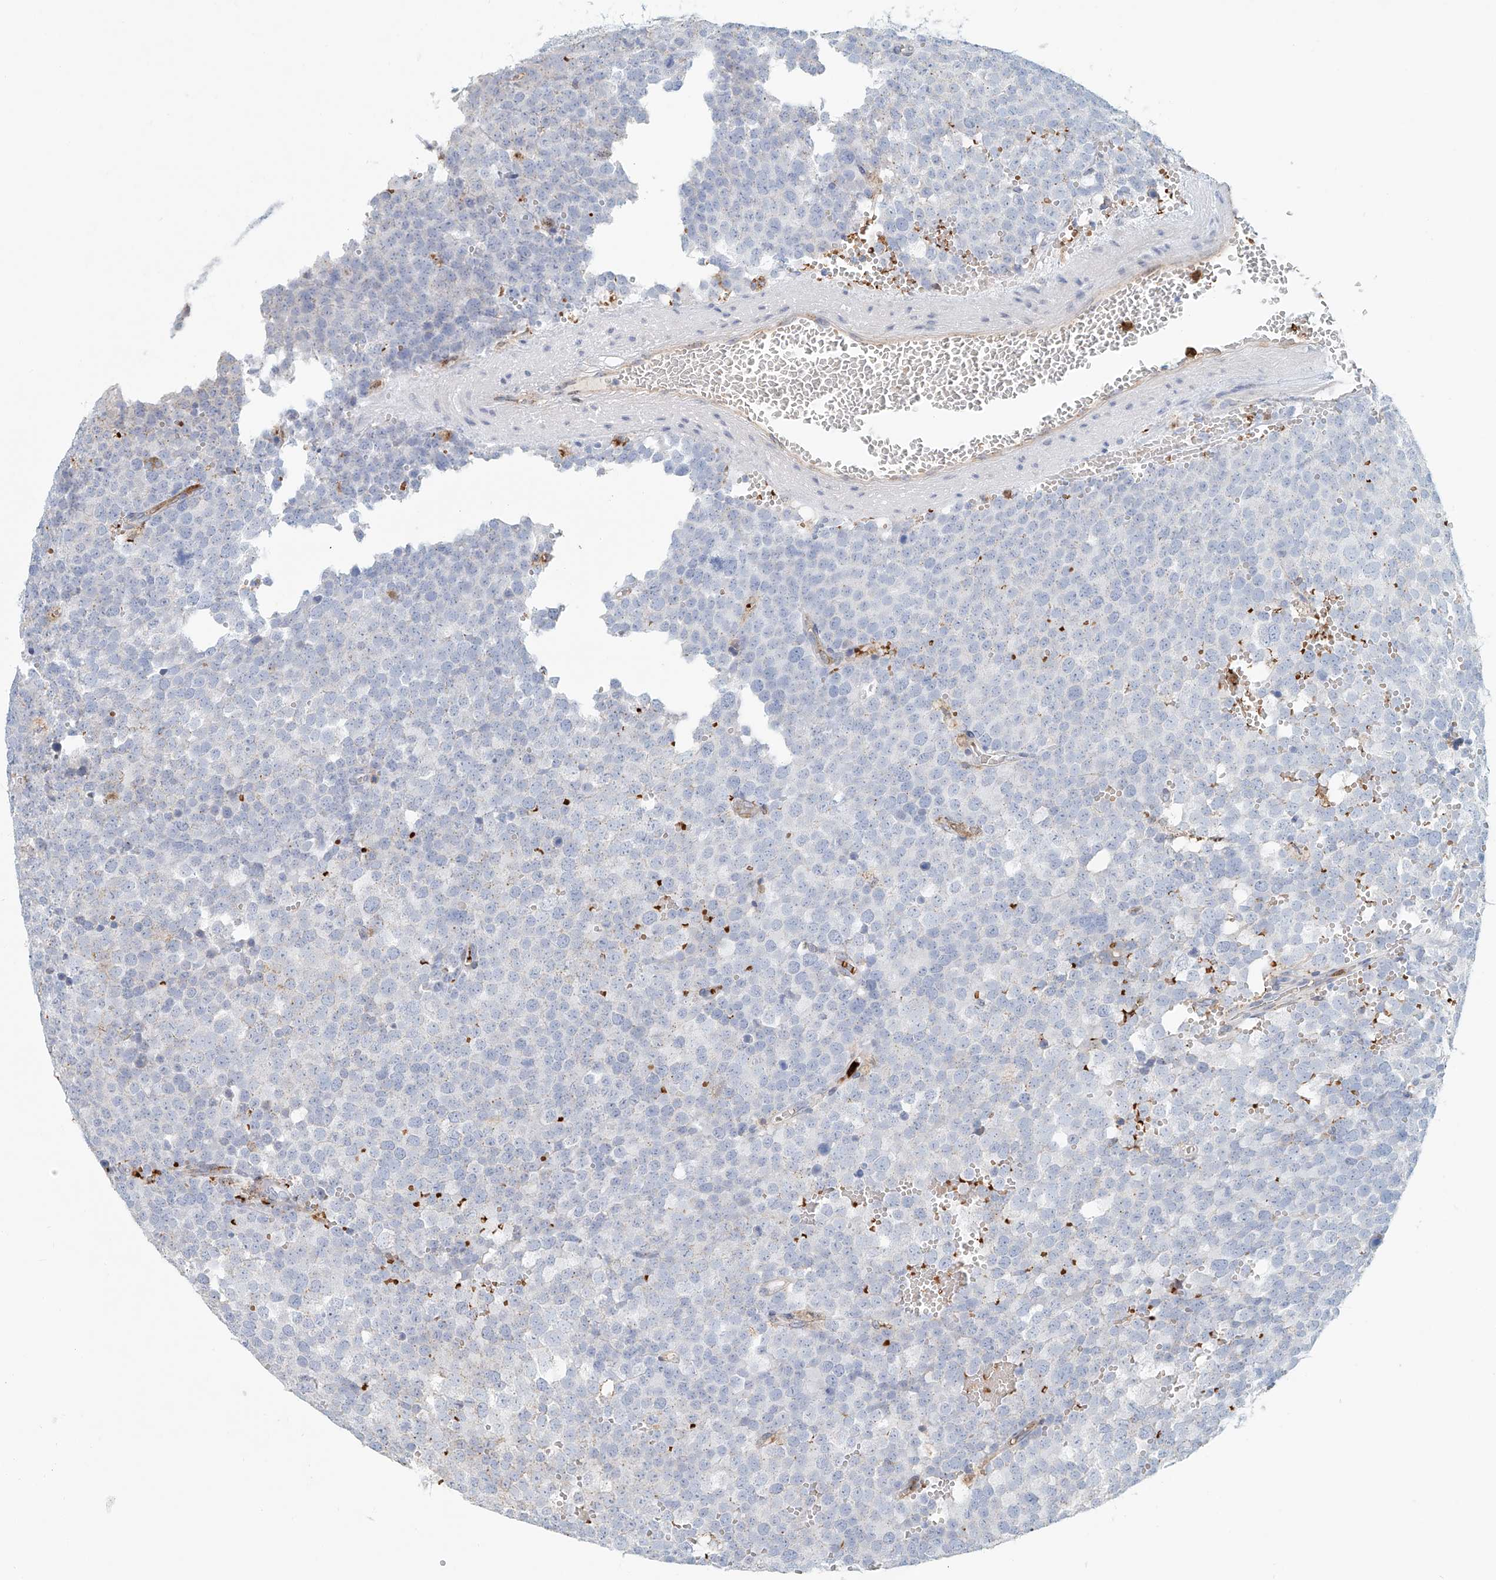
{"staining": {"intensity": "negative", "quantity": "none", "location": "none"}, "tissue": "testis cancer", "cell_type": "Tumor cells", "image_type": "cancer", "snomed": [{"axis": "morphology", "description": "Seminoma, NOS"}, {"axis": "topography", "description": "Testis"}], "caption": "DAB immunohistochemical staining of testis seminoma shows no significant staining in tumor cells. Nuclei are stained in blue.", "gene": "PTPRA", "patient": {"sex": "male", "age": 71}}